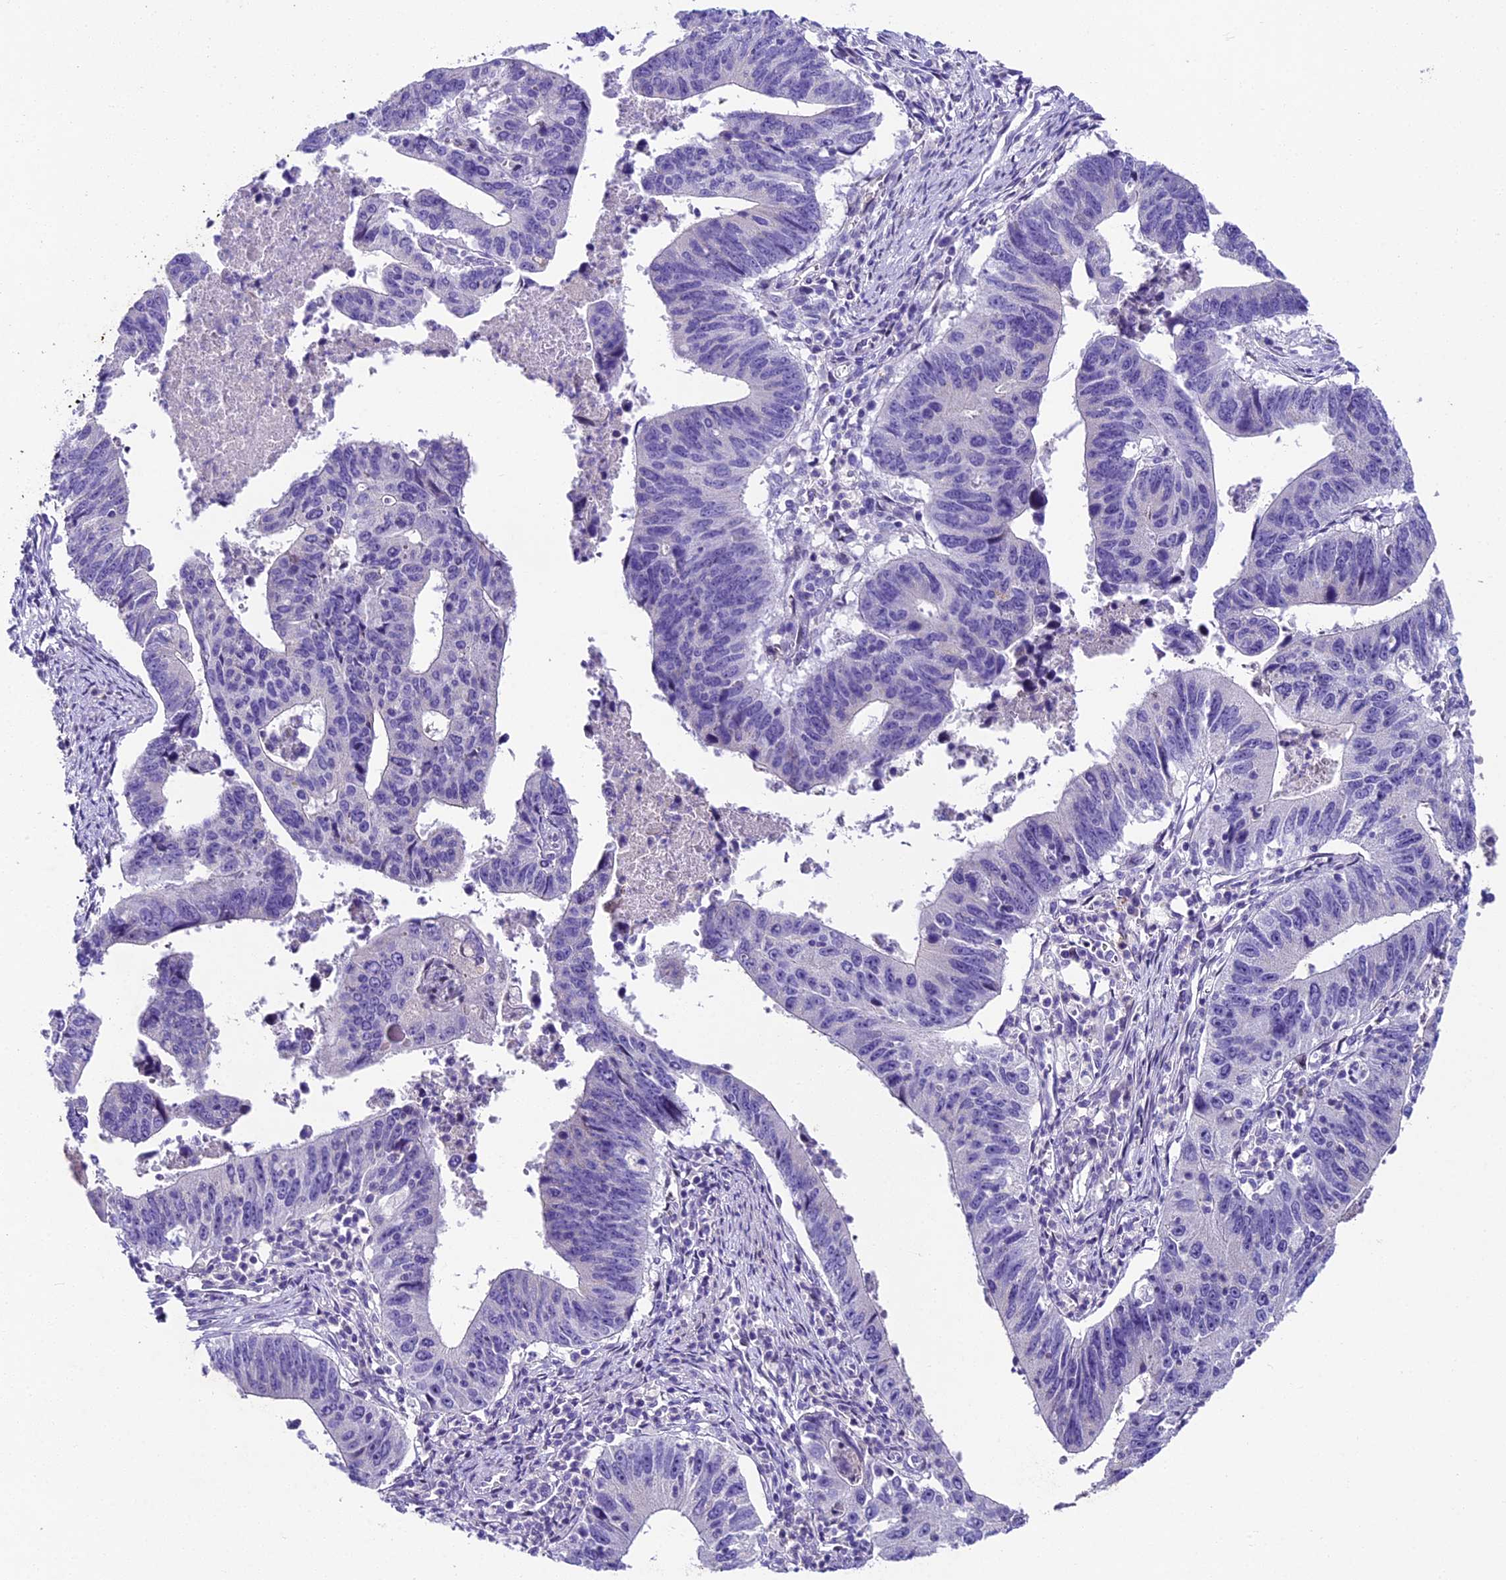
{"staining": {"intensity": "negative", "quantity": "none", "location": "none"}, "tissue": "stomach cancer", "cell_type": "Tumor cells", "image_type": "cancer", "snomed": [{"axis": "morphology", "description": "Adenocarcinoma, NOS"}, {"axis": "topography", "description": "Stomach"}], "caption": "This image is of stomach adenocarcinoma stained with immunohistochemistry to label a protein in brown with the nuclei are counter-stained blue. There is no expression in tumor cells. (Brightfield microscopy of DAB IHC at high magnification).", "gene": "IFT140", "patient": {"sex": "male", "age": 59}}